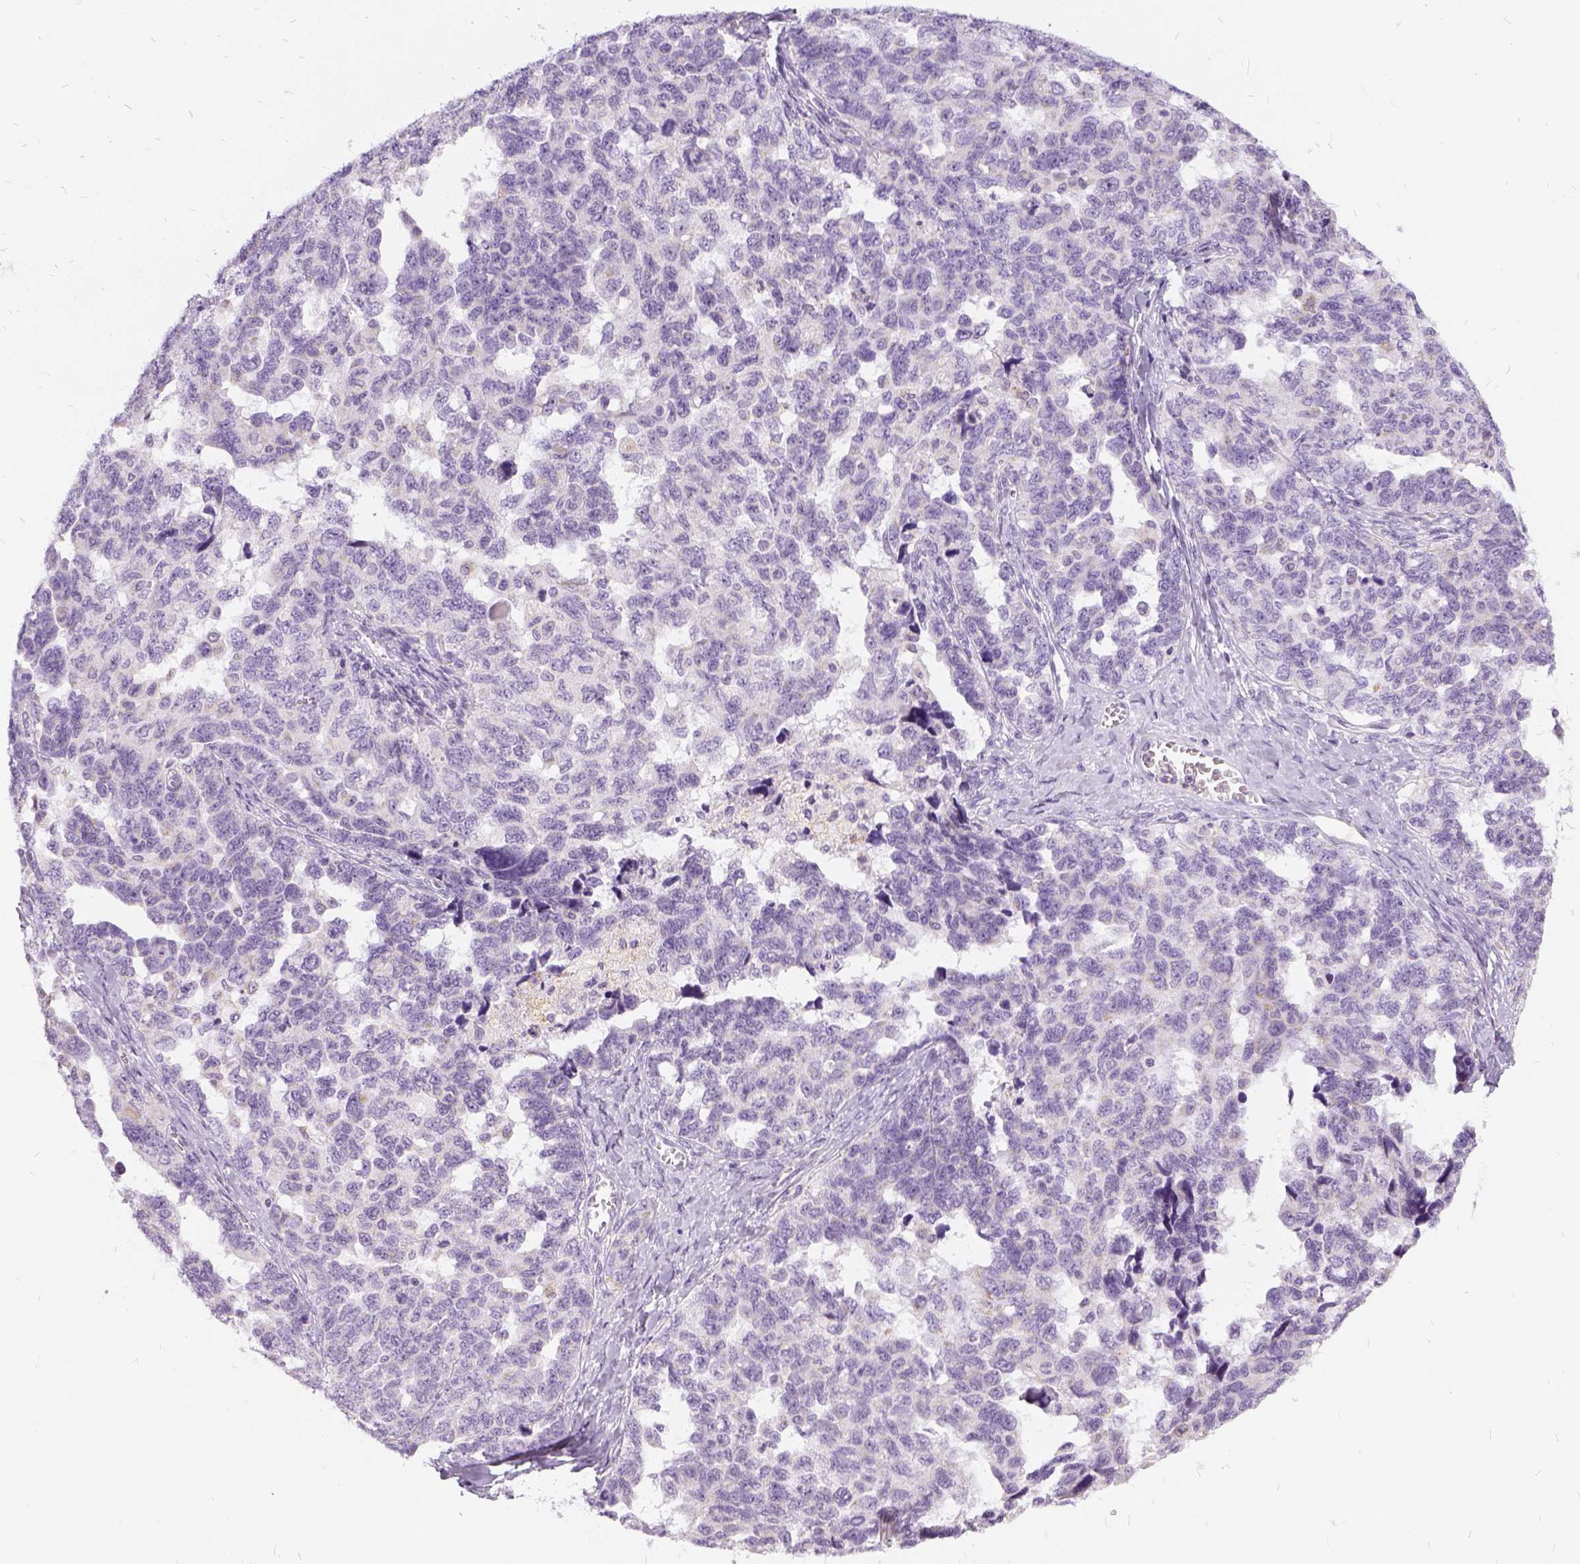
{"staining": {"intensity": "negative", "quantity": "none", "location": "none"}, "tissue": "ovarian cancer", "cell_type": "Tumor cells", "image_type": "cancer", "snomed": [{"axis": "morphology", "description": "Cystadenocarcinoma, serous, NOS"}, {"axis": "topography", "description": "Ovary"}], "caption": "Immunohistochemical staining of ovarian cancer (serous cystadenocarcinoma) demonstrates no significant positivity in tumor cells.", "gene": "FDX1", "patient": {"sex": "female", "age": 69}}